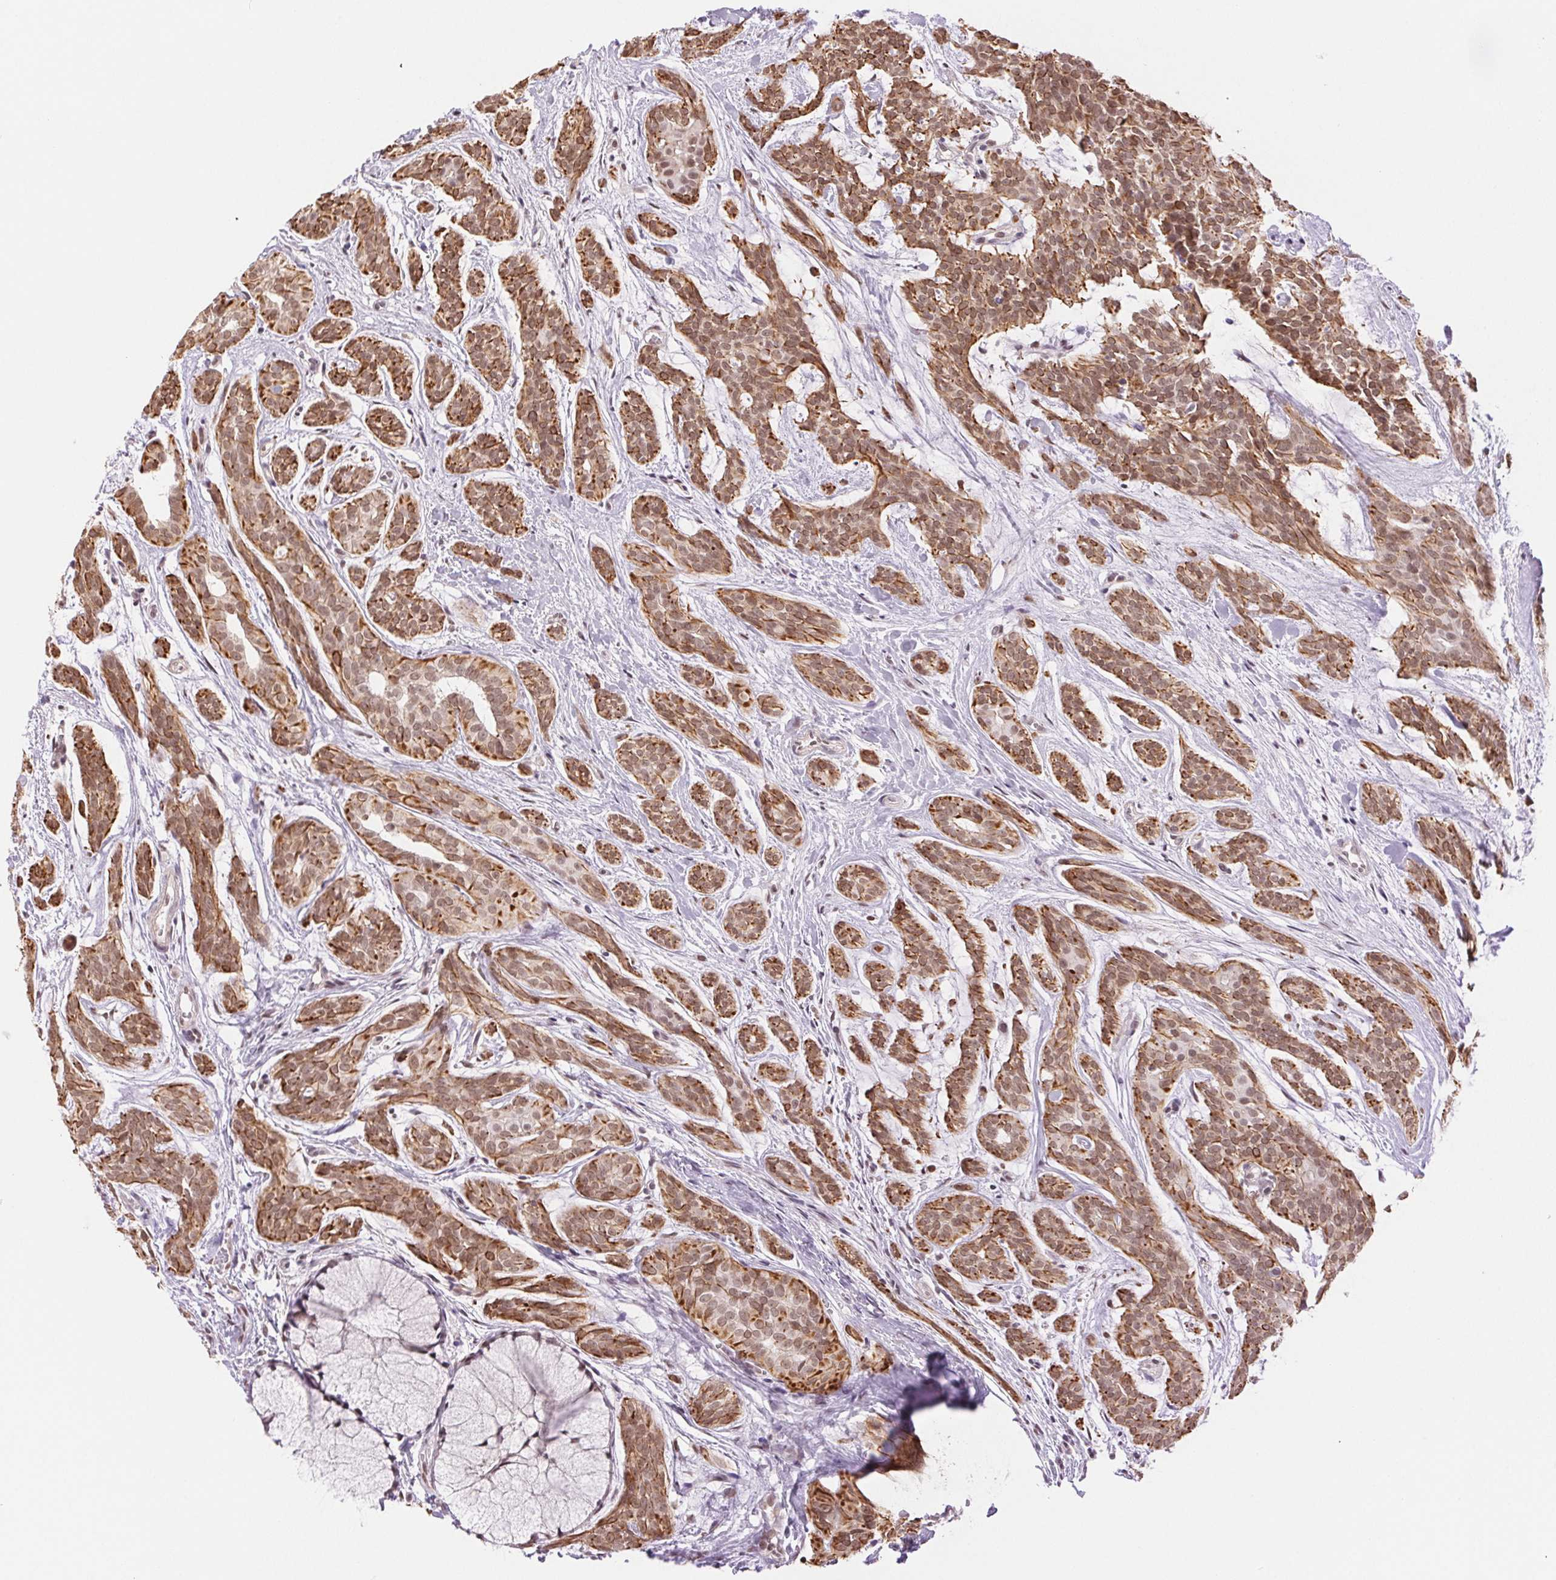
{"staining": {"intensity": "moderate", "quantity": ">75%", "location": "cytoplasmic/membranous,nuclear"}, "tissue": "head and neck cancer", "cell_type": "Tumor cells", "image_type": "cancer", "snomed": [{"axis": "morphology", "description": "Adenocarcinoma, NOS"}, {"axis": "topography", "description": "Head-Neck"}], "caption": "The micrograph displays a brown stain indicating the presence of a protein in the cytoplasmic/membranous and nuclear of tumor cells in head and neck adenocarcinoma.", "gene": "RPRD1B", "patient": {"sex": "male", "age": 66}}